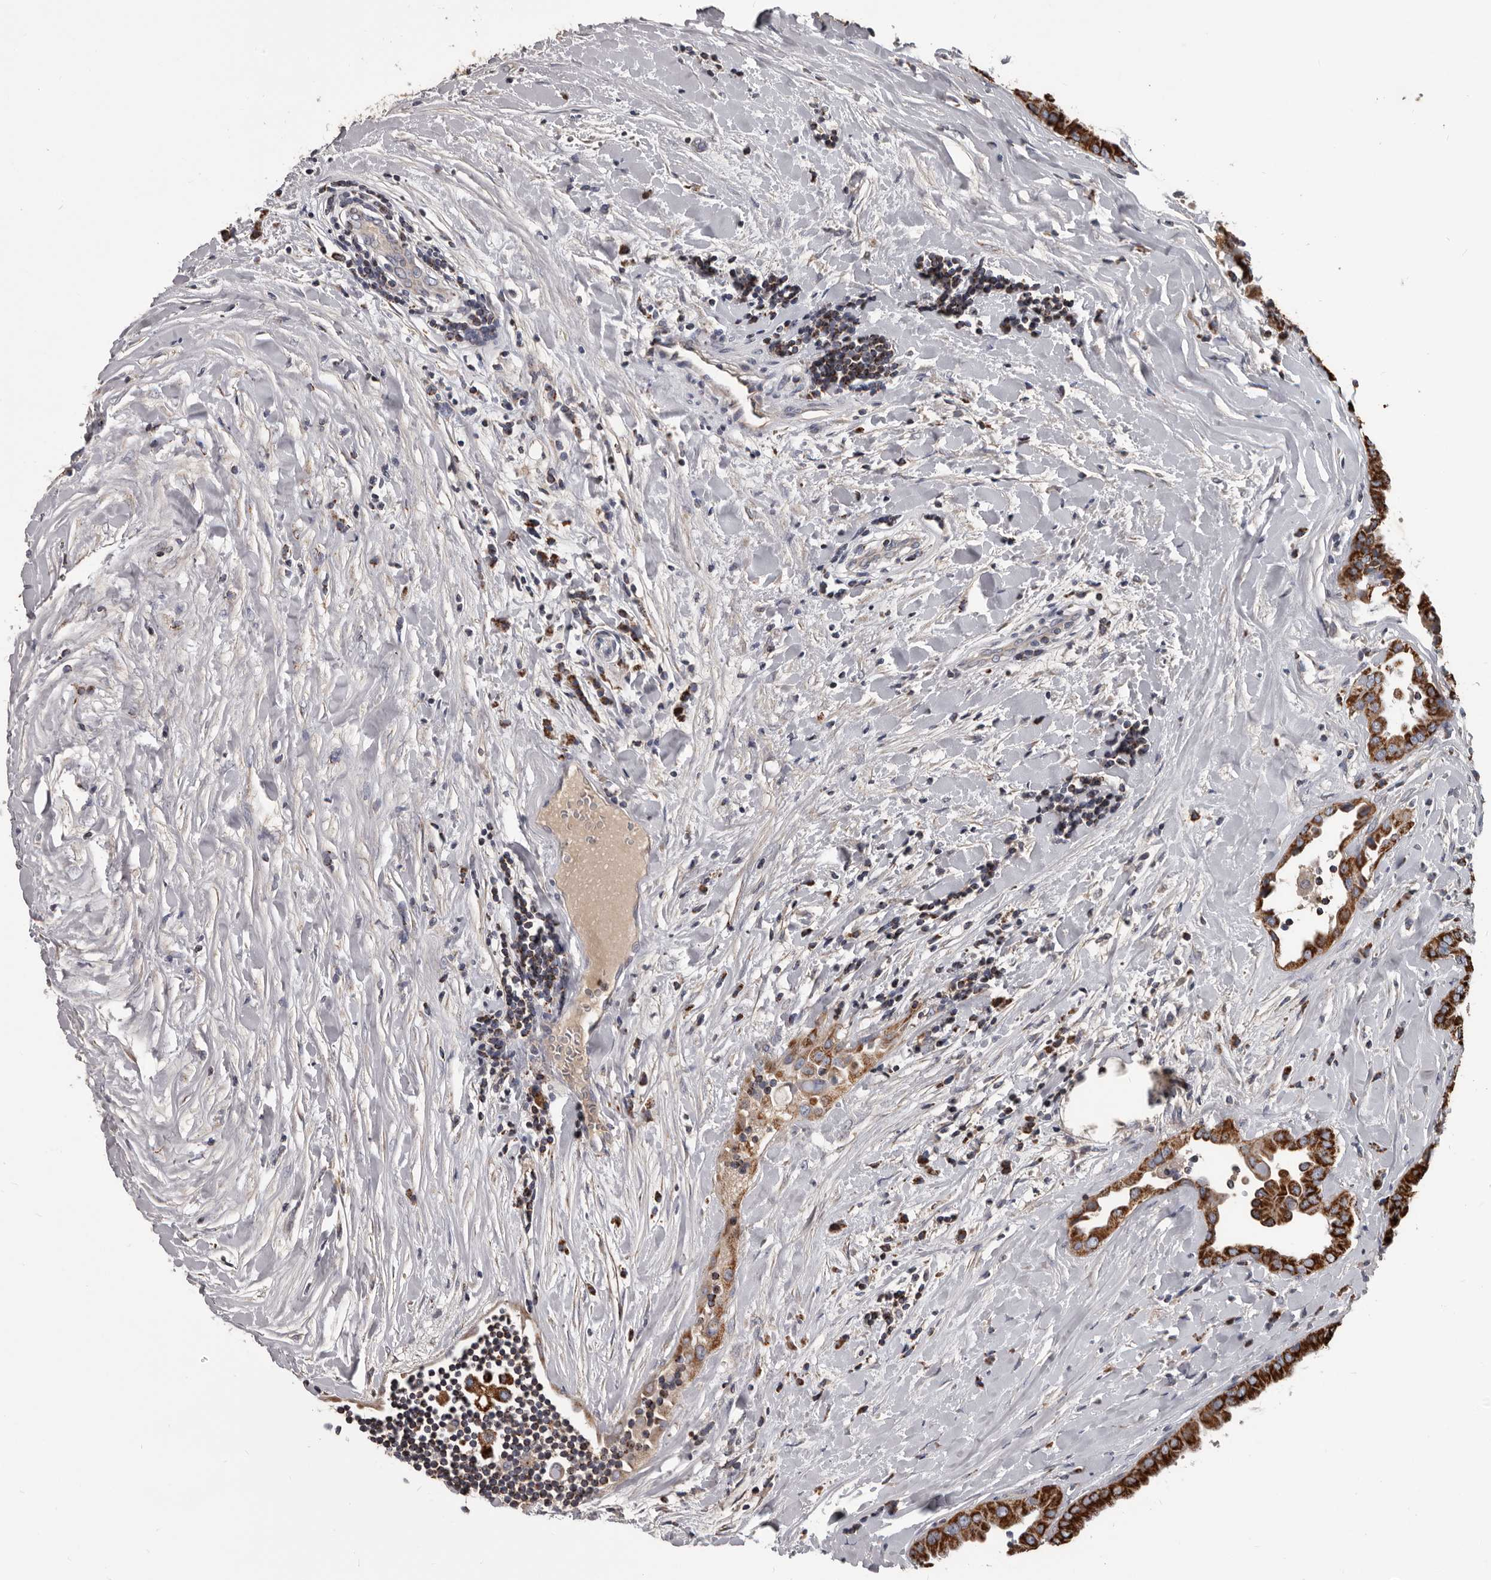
{"staining": {"intensity": "strong", "quantity": ">75%", "location": "cytoplasmic/membranous"}, "tissue": "thyroid cancer", "cell_type": "Tumor cells", "image_type": "cancer", "snomed": [{"axis": "morphology", "description": "Papillary adenocarcinoma, NOS"}, {"axis": "topography", "description": "Thyroid gland"}], "caption": "This photomicrograph exhibits thyroid papillary adenocarcinoma stained with immunohistochemistry to label a protein in brown. The cytoplasmic/membranous of tumor cells show strong positivity for the protein. Nuclei are counter-stained blue.", "gene": "ALDH5A1", "patient": {"sex": "male", "age": 33}}